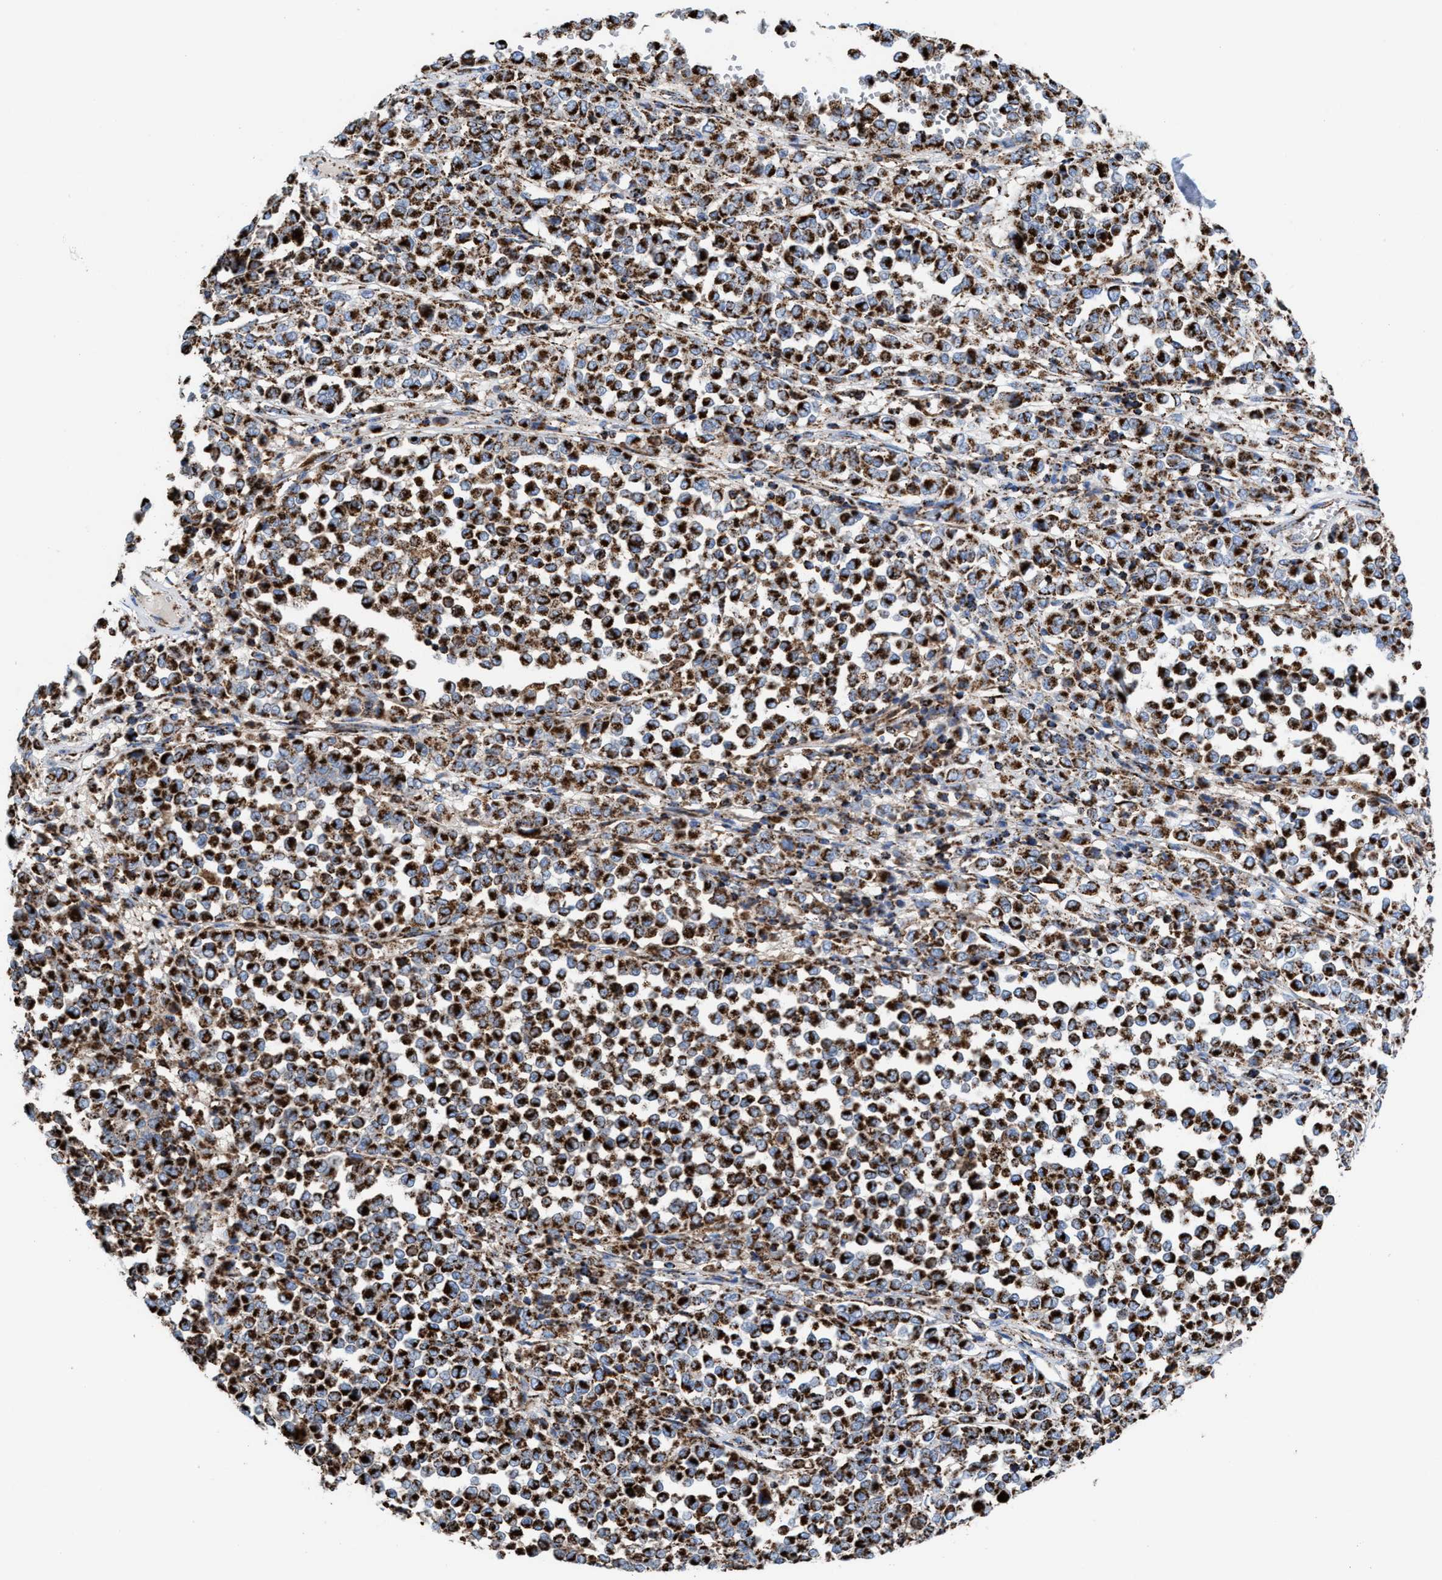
{"staining": {"intensity": "strong", "quantity": ">75%", "location": "cytoplasmic/membranous"}, "tissue": "melanoma", "cell_type": "Tumor cells", "image_type": "cancer", "snomed": [{"axis": "morphology", "description": "Malignant melanoma, Metastatic site"}, {"axis": "topography", "description": "Pancreas"}], "caption": "Malignant melanoma (metastatic site) stained for a protein demonstrates strong cytoplasmic/membranous positivity in tumor cells.", "gene": "ECHS1", "patient": {"sex": "female", "age": 30}}